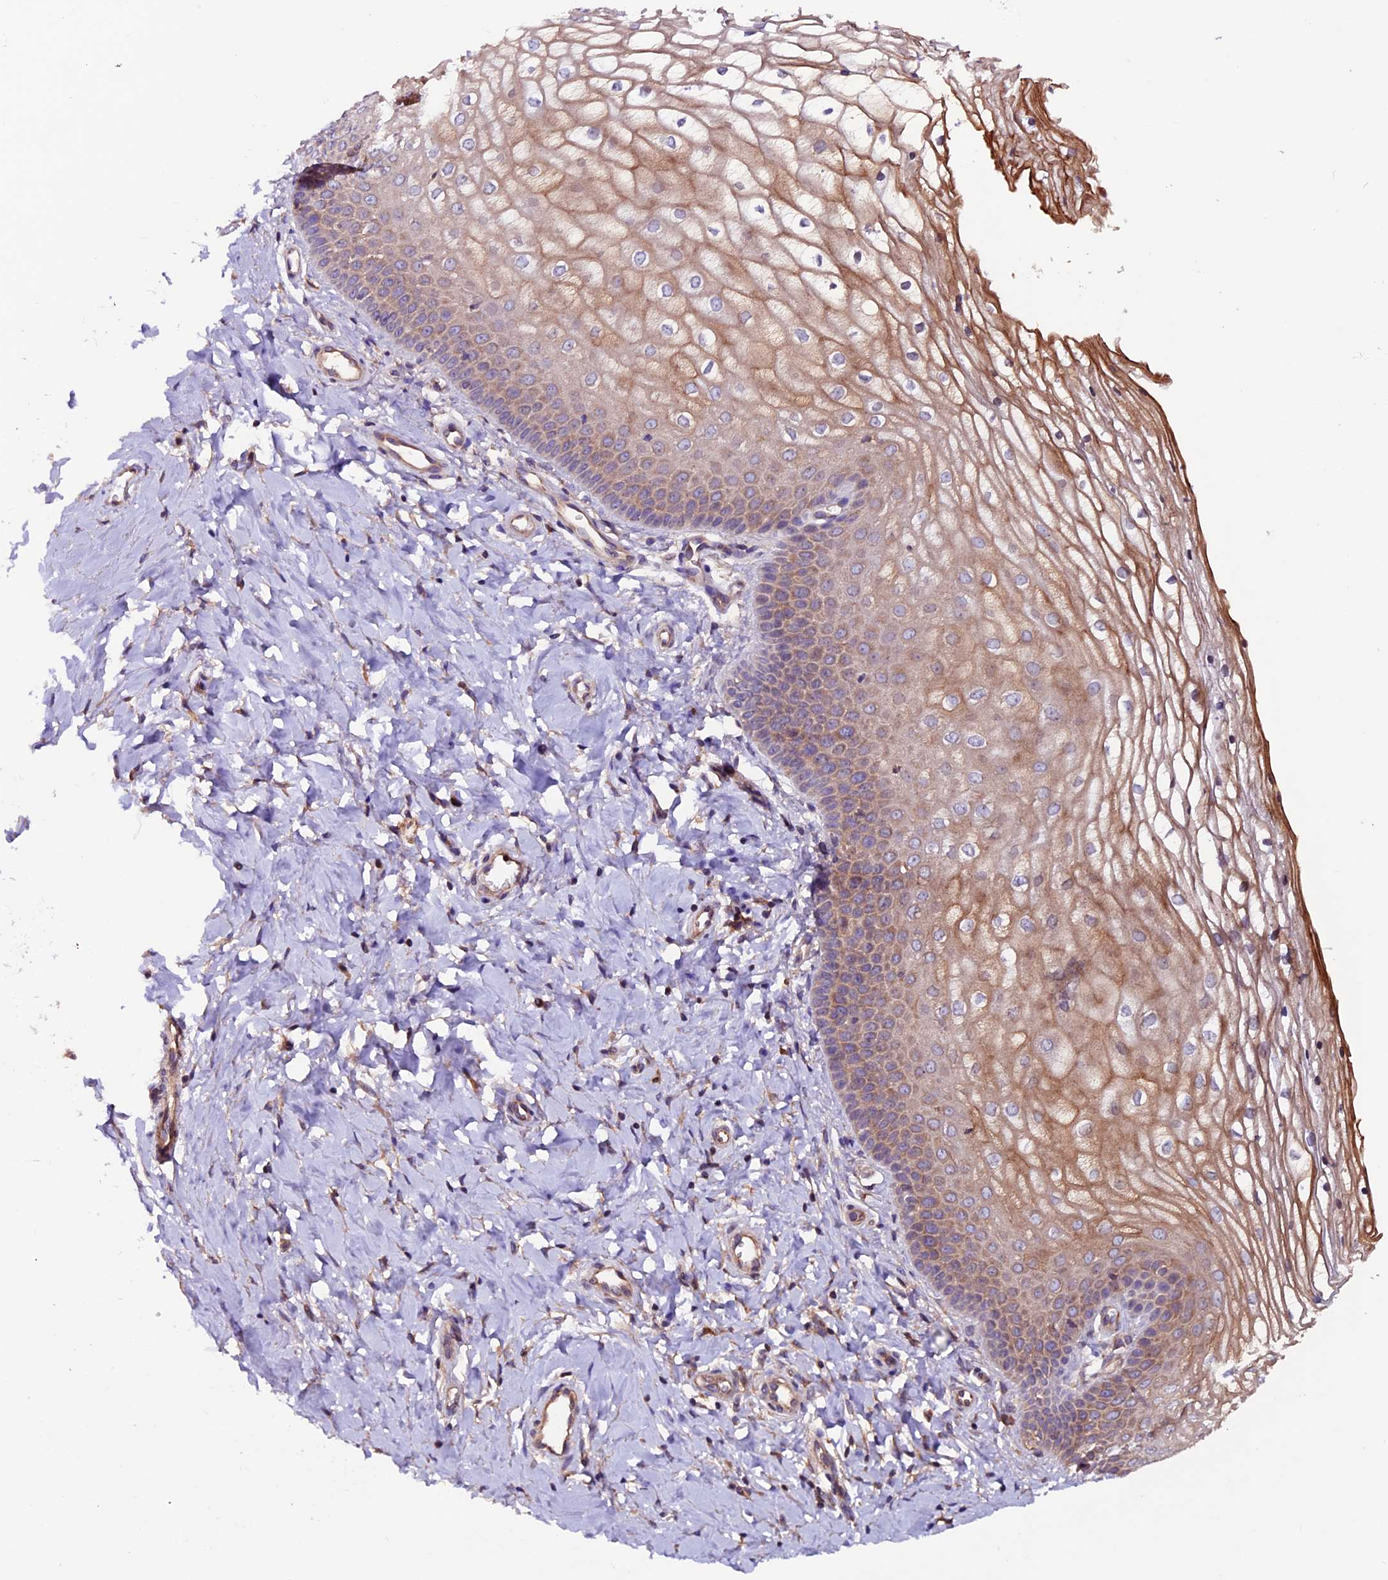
{"staining": {"intensity": "moderate", "quantity": ">75%", "location": "cytoplasmic/membranous"}, "tissue": "vagina", "cell_type": "Squamous epithelial cells", "image_type": "normal", "snomed": [{"axis": "morphology", "description": "Normal tissue, NOS"}, {"axis": "topography", "description": "Vagina"}], "caption": "Immunohistochemical staining of normal human vagina reveals medium levels of moderate cytoplasmic/membranous expression in about >75% of squamous epithelial cells. The protein of interest is stained brown, and the nuclei are stained in blue (DAB (3,3'-diaminobenzidine) IHC with brightfield microscopy, high magnification).", "gene": "ZNF598", "patient": {"sex": "female", "age": 68}}